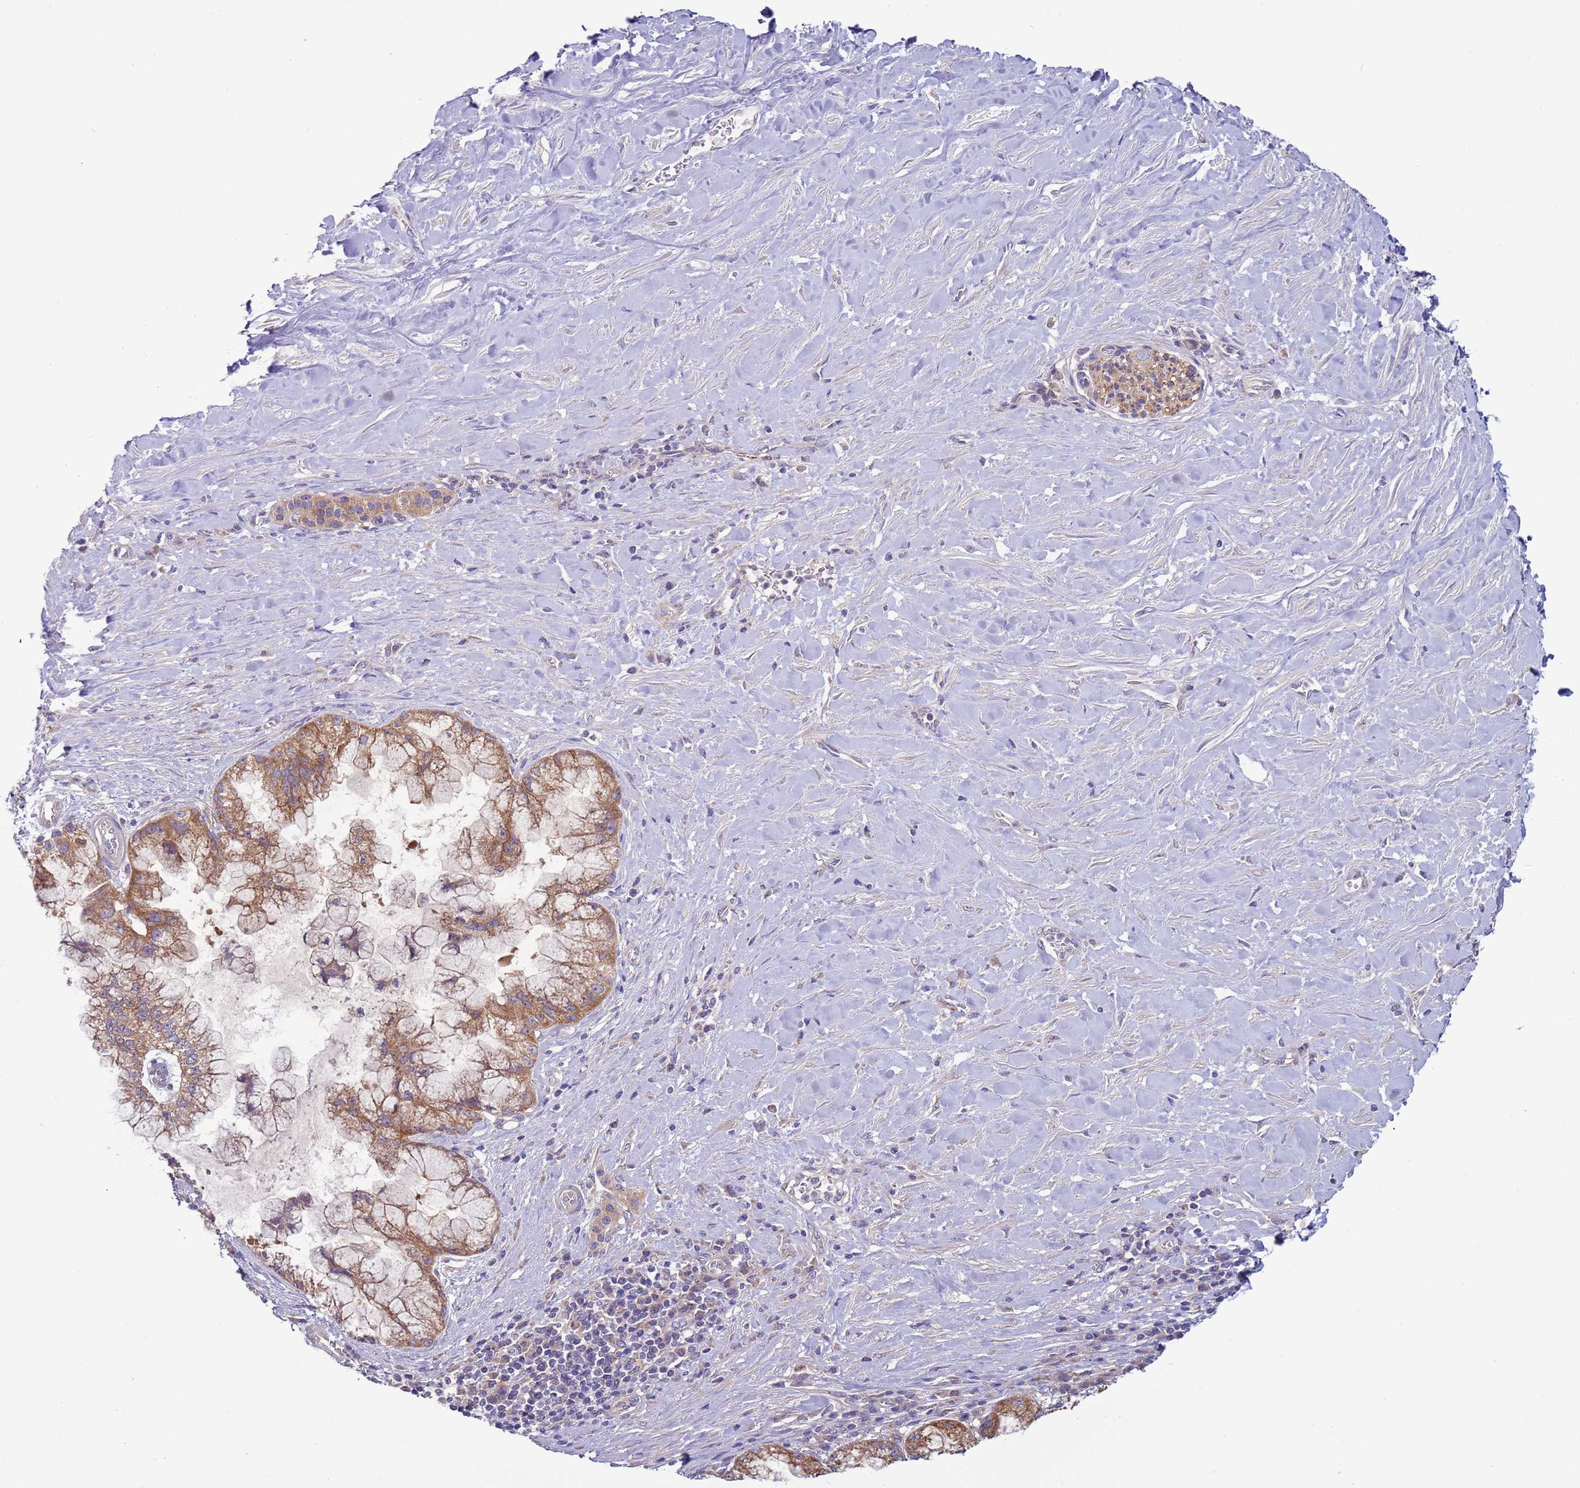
{"staining": {"intensity": "moderate", "quantity": ">75%", "location": "cytoplasmic/membranous"}, "tissue": "pancreatic cancer", "cell_type": "Tumor cells", "image_type": "cancer", "snomed": [{"axis": "morphology", "description": "Adenocarcinoma, NOS"}, {"axis": "topography", "description": "Pancreas"}], "caption": "Pancreatic cancer (adenocarcinoma) stained for a protein reveals moderate cytoplasmic/membranous positivity in tumor cells. The protein is stained brown, and the nuclei are stained in blue (DAB IHC with brightfield microscopy, high magnification).", "gene": "UQCRQ", "patient": {"sex": "male", "age": 73}}